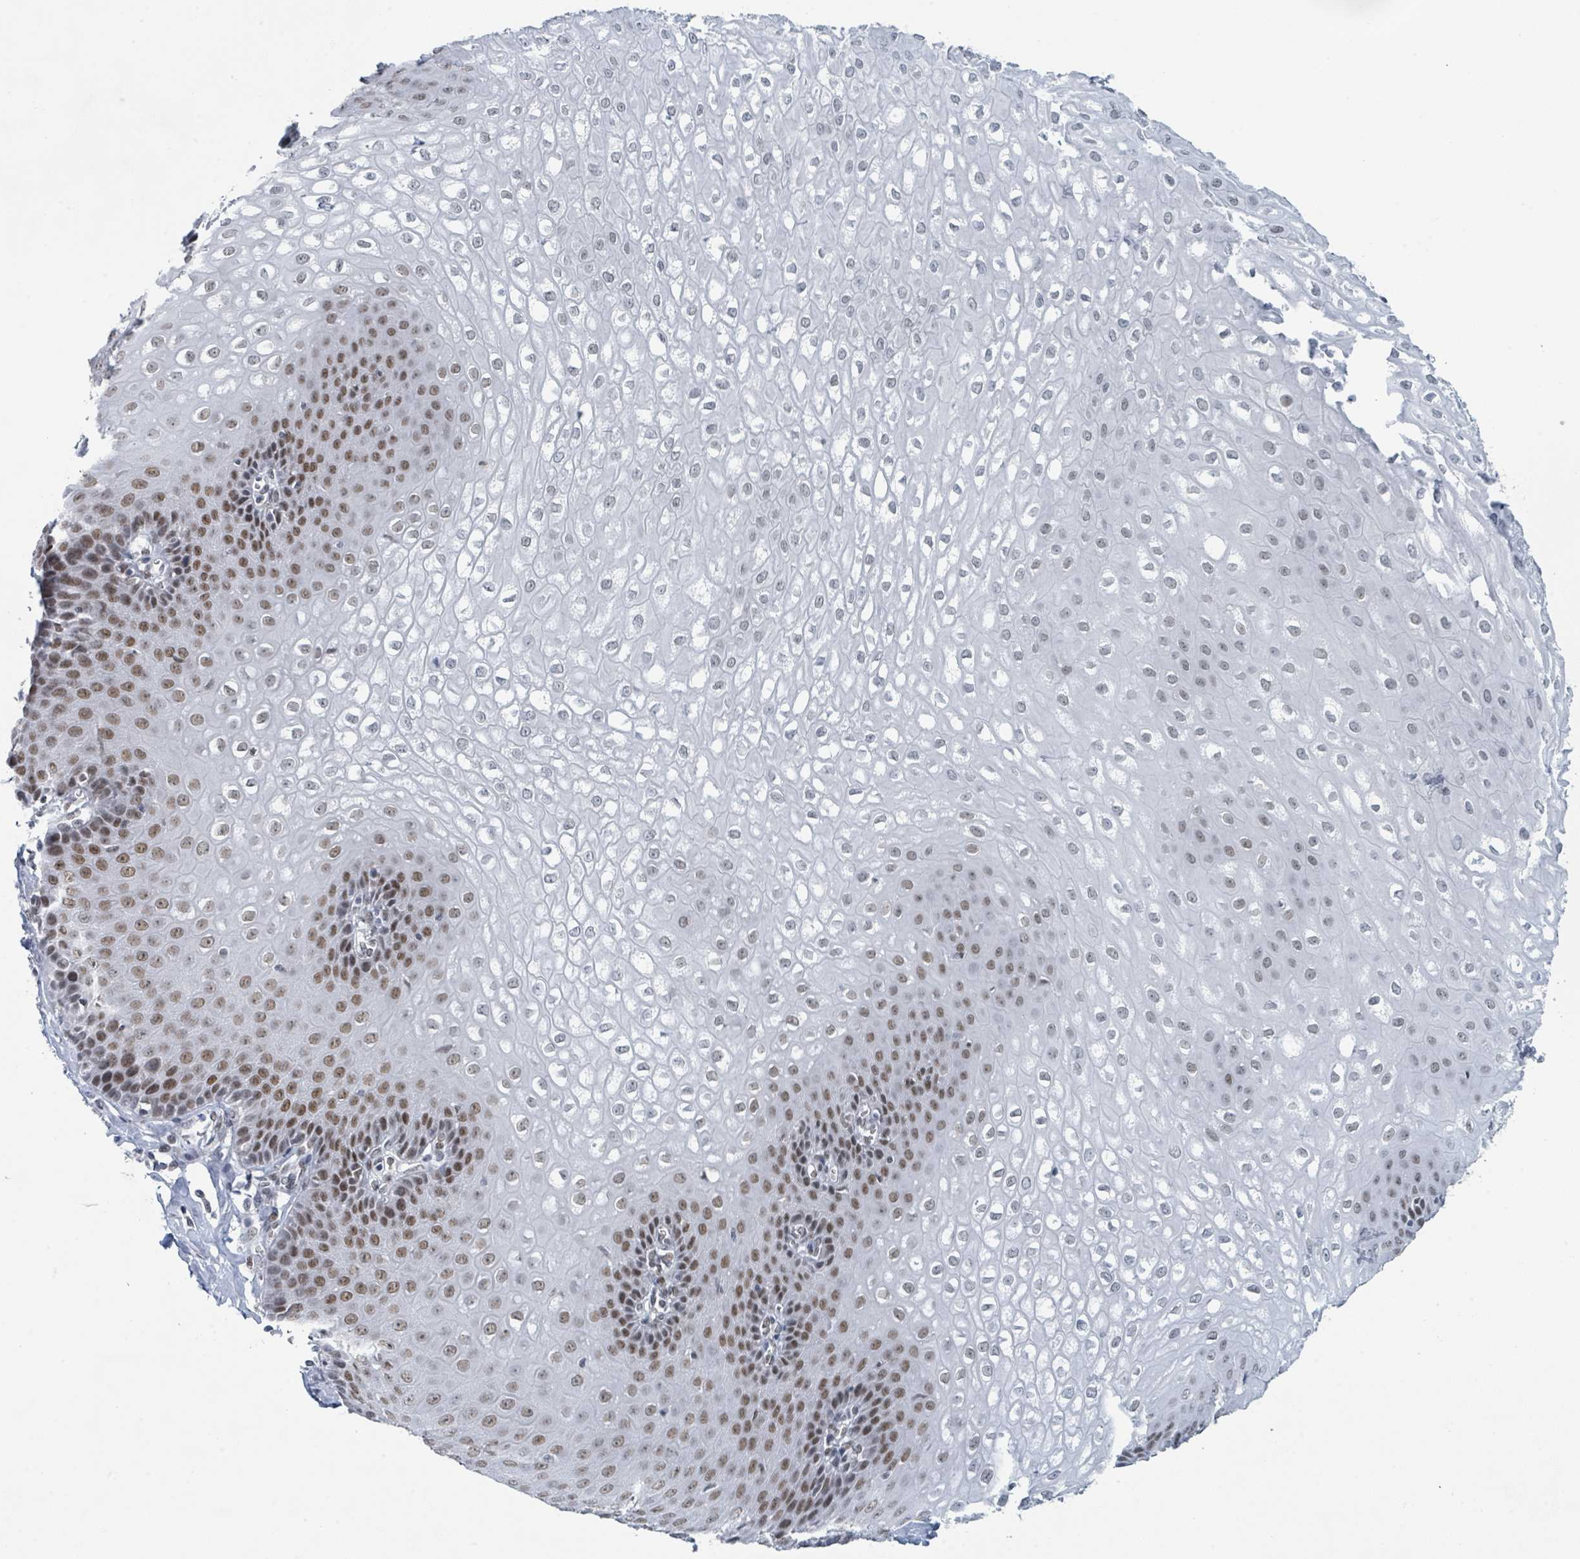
{"staining": {"intensity": "moderate", "quantity": "25%-75%", "location": "nuclear"}, "tissue": "esophagus", "cell_type": "Squamous epithelial cells", "image_type": "normal", "snomed": [{"axis": "morphology", "description": "Normal tissue, NOS"}, {"axis": "topography", "description": "Esophagus"}], "caption": "Immunohistochemical staining of normal esophagus displays 25%-75% levels of moderate nuclear protein expression in approximately 25%-75% of squamous epithelial cells. (IHC, brightfield microscopy, high magnification).", "gene": "EHMT2", "patient": {"sex": "male", "age": 67}}